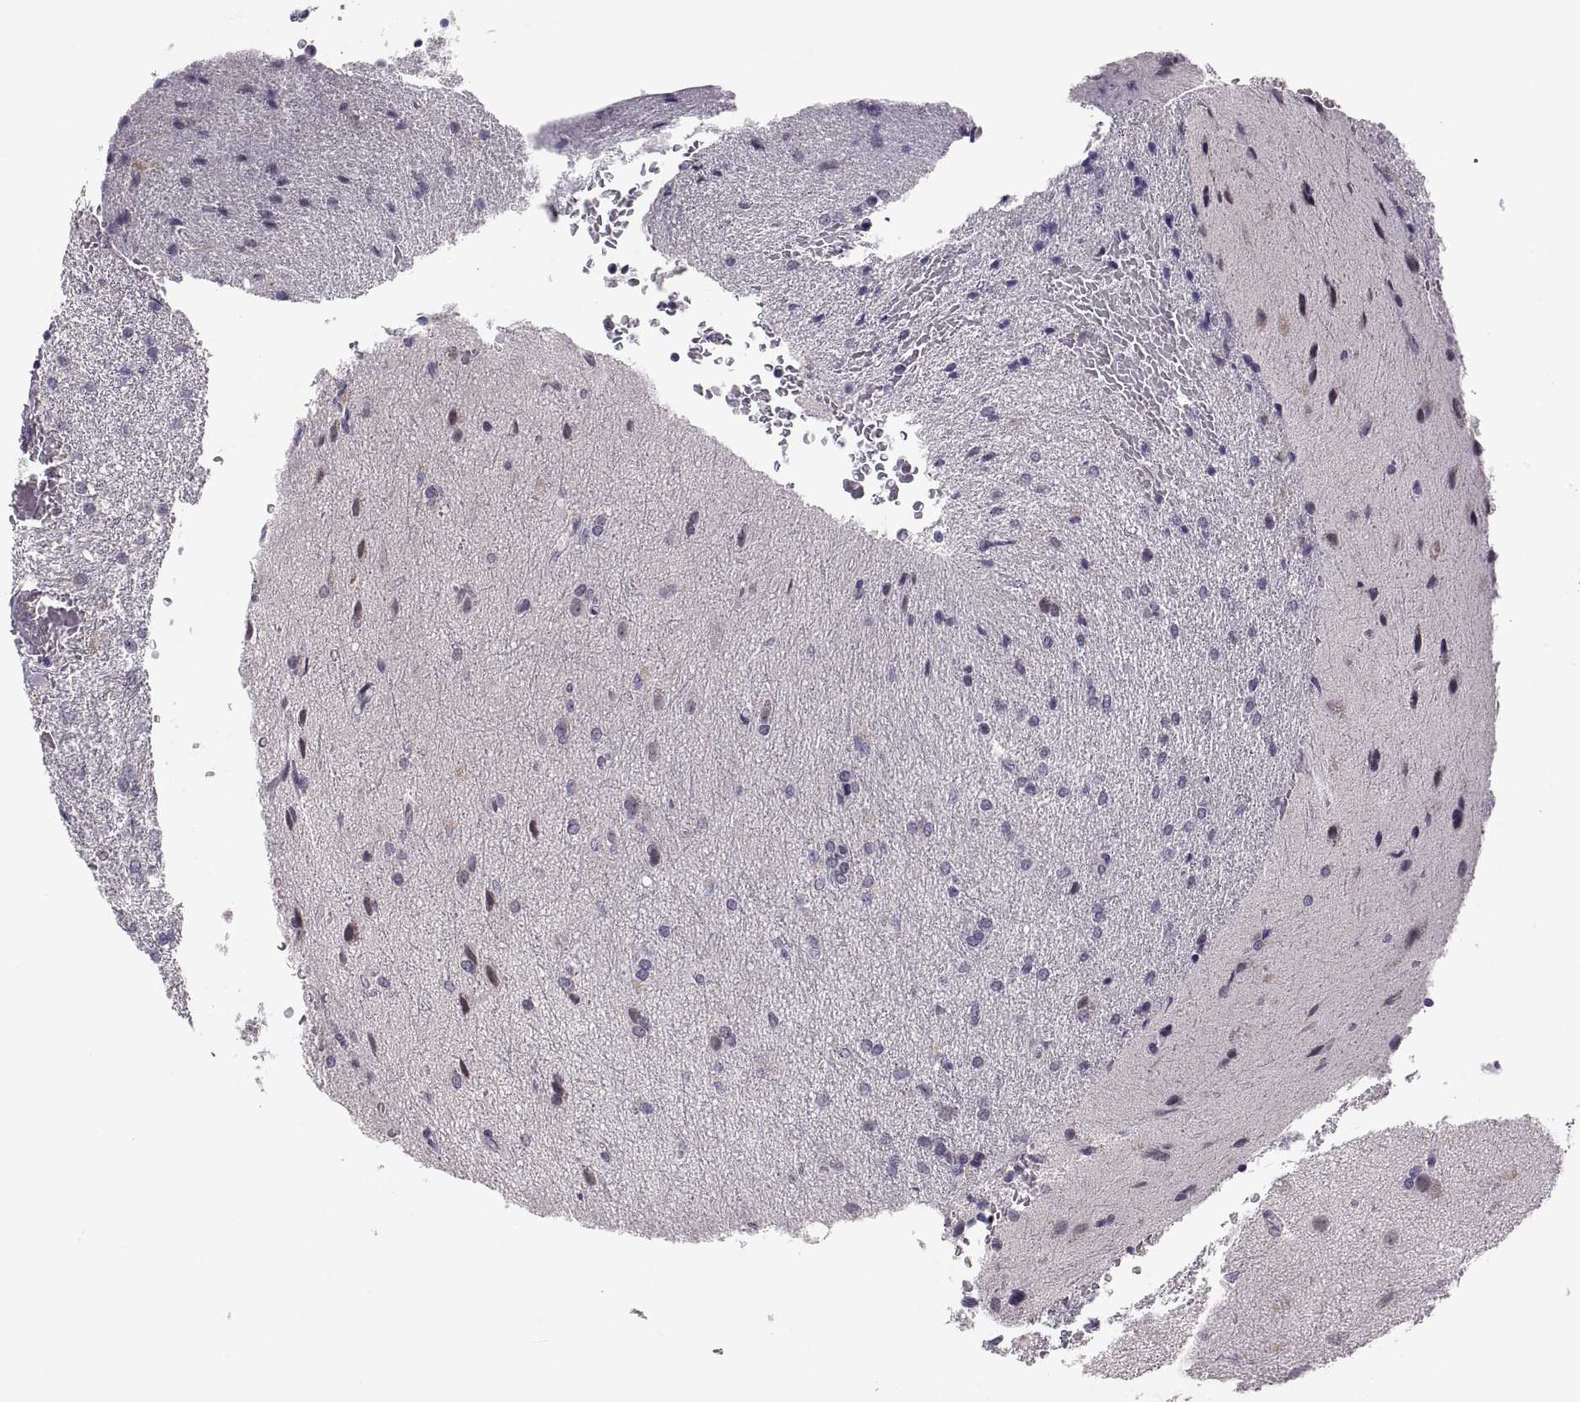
{"staining": {"intensity": "negative", "quantity": "none", "location": "none"}, "tissue": "glioma", "cell_type": "Tumor cells", "image_type": "cancer", "snomed": [{"axis": "morphology", "description": "Glioma, malignant, High grade"}, {"axis": "topography", "description": "Brain"}], "caption": "The immunohistochemistry micrograph has no significant expression in tumor cells of glioma tissue.", "gene": "ADH6", "patient": {"sex": "male", "age": 68}}